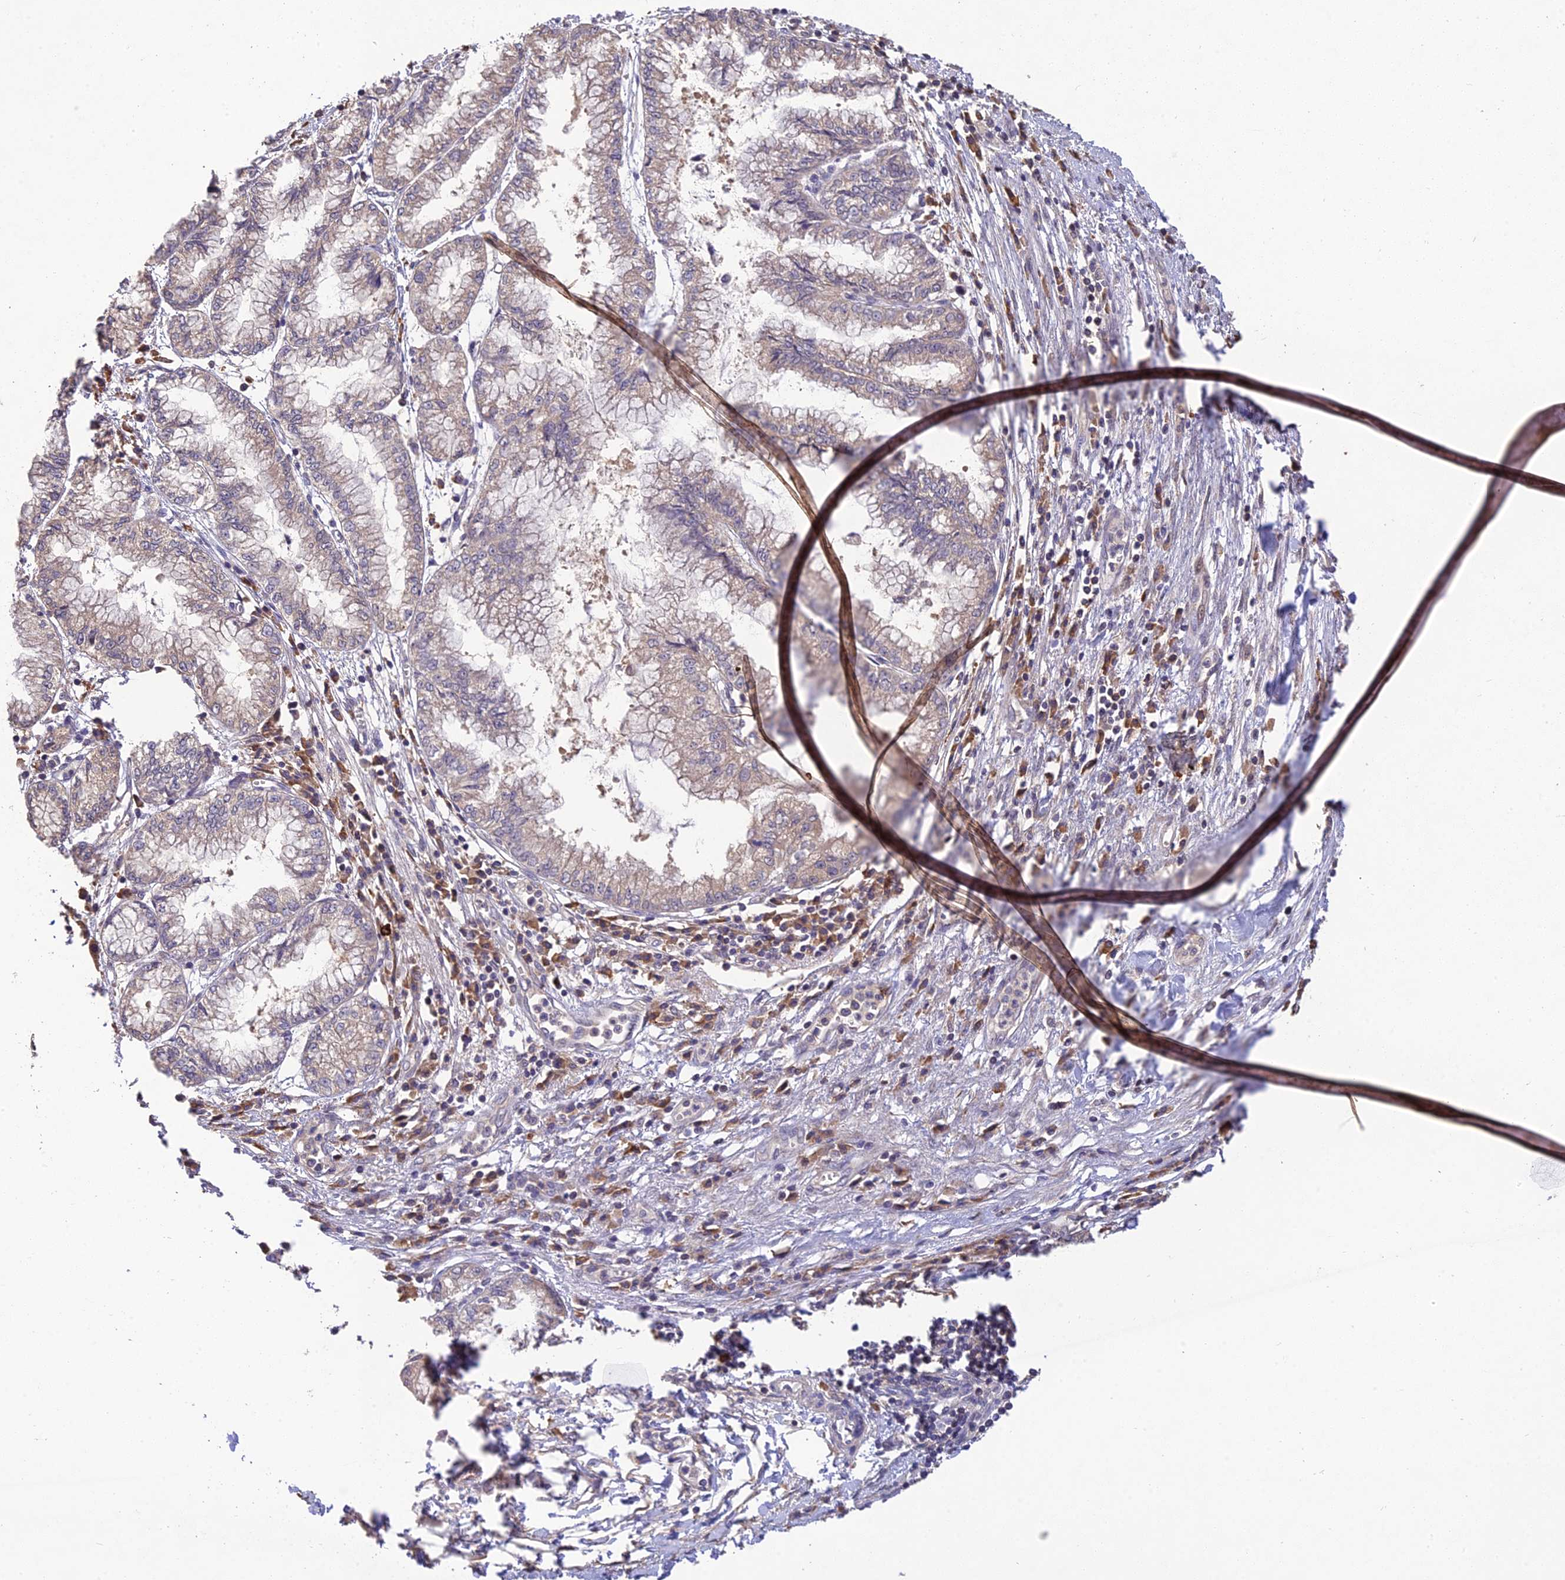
{"staining": {"intensity": "weak", "quantity": "25%-75%", "location": "cytoplasmic/membranous"}, "tissue": "pancreatic cancer", "cell_type": "Tumor cells", "image_type": "cancer", "snomed": [{"axis": "morphology", "description": "Adenocarcinoma, NOS"}, {"axis": "topography", "description": "Pancreas"}], "caption": "This micrograph exhibits pancreatic cancer stained with immunohistochemistry (IHC) to label a protein in brown. The cytoplasmic/membranous of tumor cells show weak positivity for the protein. Nuclei are counter-stained blue.", "gene": "DENND5B", "patient": {"sex": "male", "age": 73}}